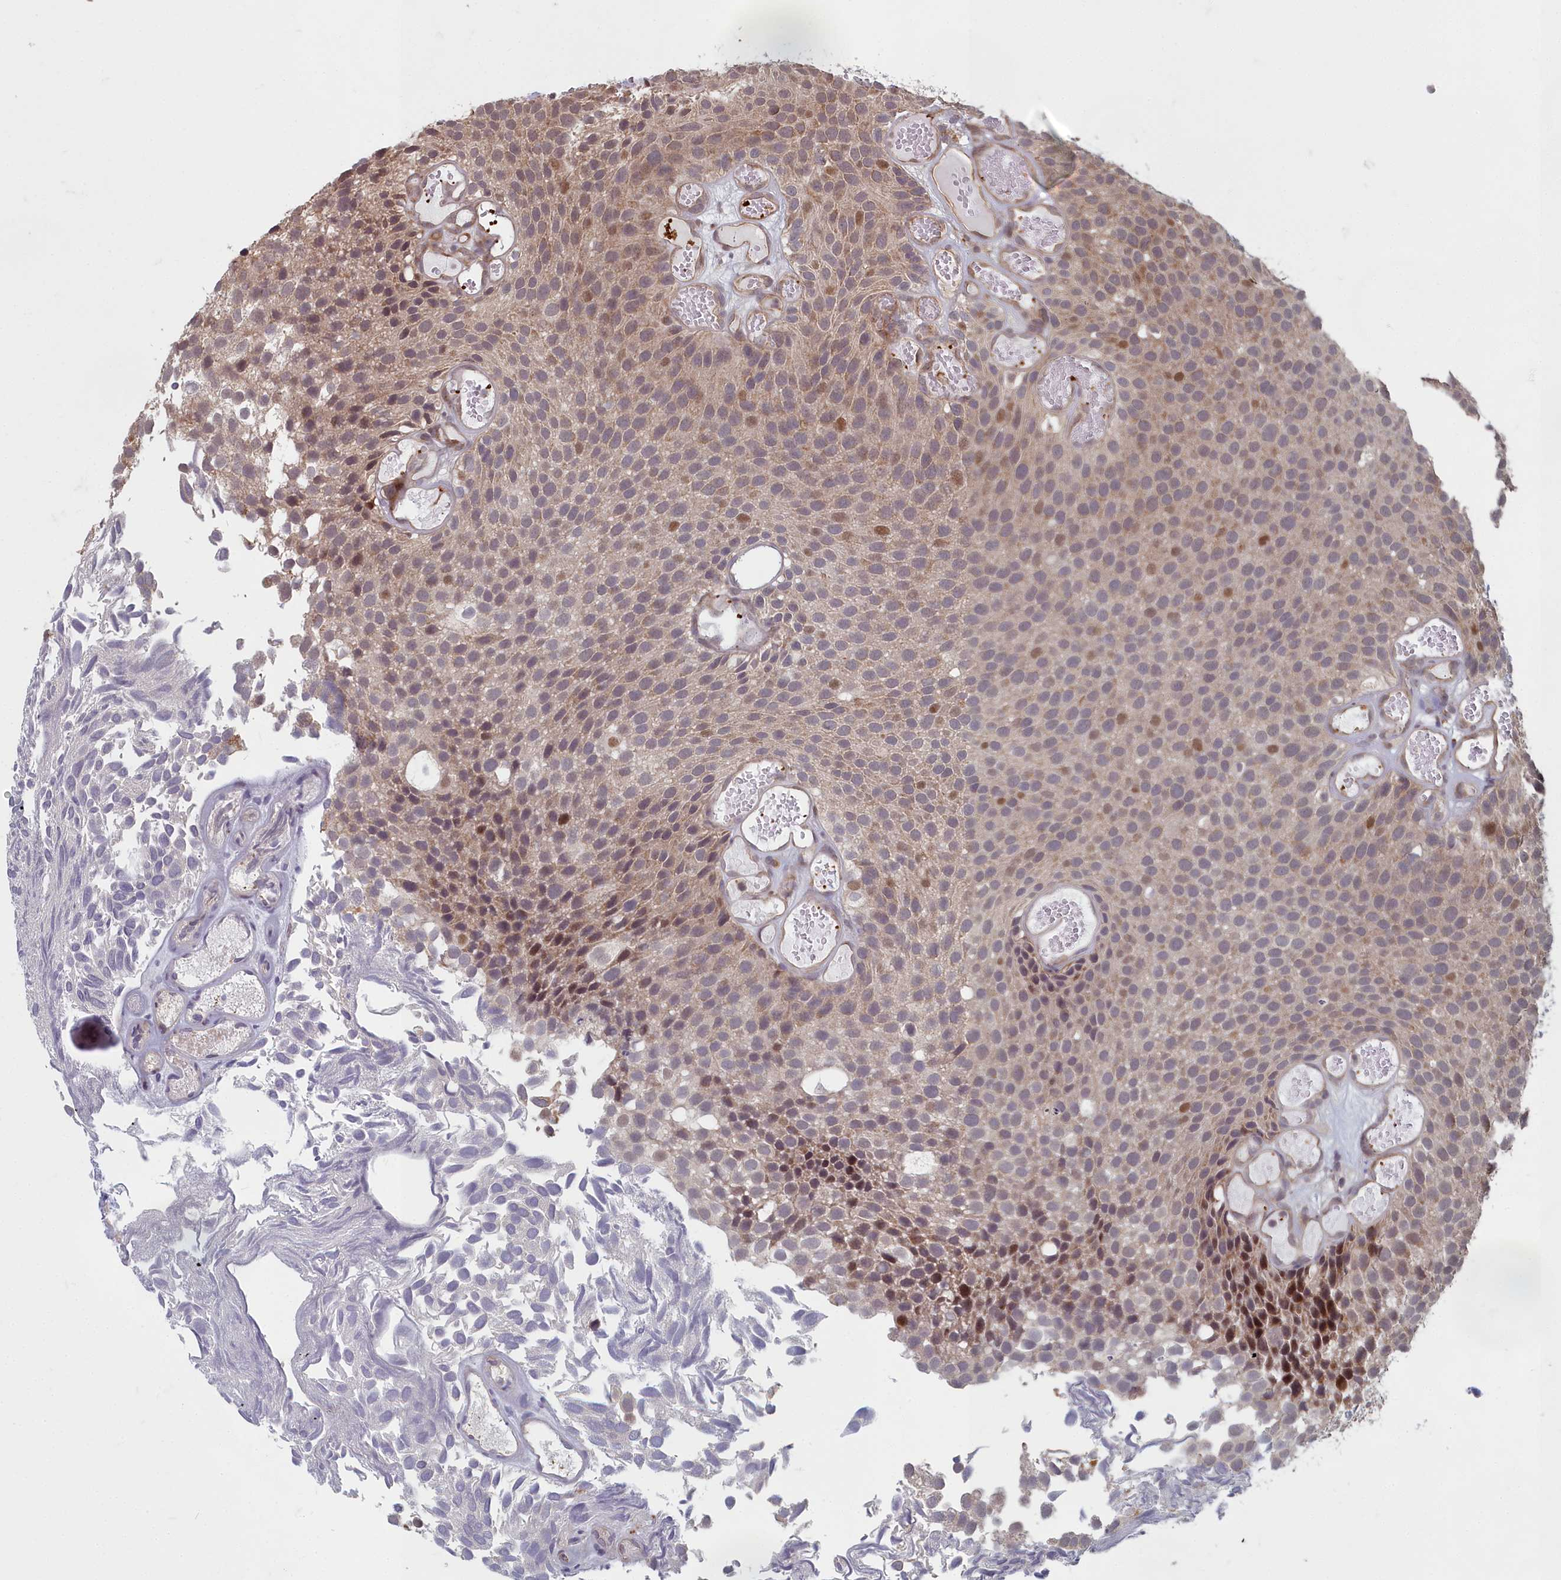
{"staining": {"intensity": "moderate", "quantity": "<25%", "location": "cytoplasmic/membranous"}, "tissue": "urothelial cancer", "cell_type": "Tumor cells", "image_type": "cancer", "snomed": [{"axis": "morphology", "description": "Urothelial carcinoma, Low grade"}, {"axis": "topography", "description": "Urinary bladder"}], "caption": "Moderate cytoplasmic/membranous protein positivity is seen in approximately <25% of tumor cells in urothelial cancer. The protein of interest is stained brown, and the nuclei are stained in blue (DAB IHC with brightfield microscopy, high magnification).", "gene": "TSPYL4", "patient": {"sex": "male", "age": 89}}